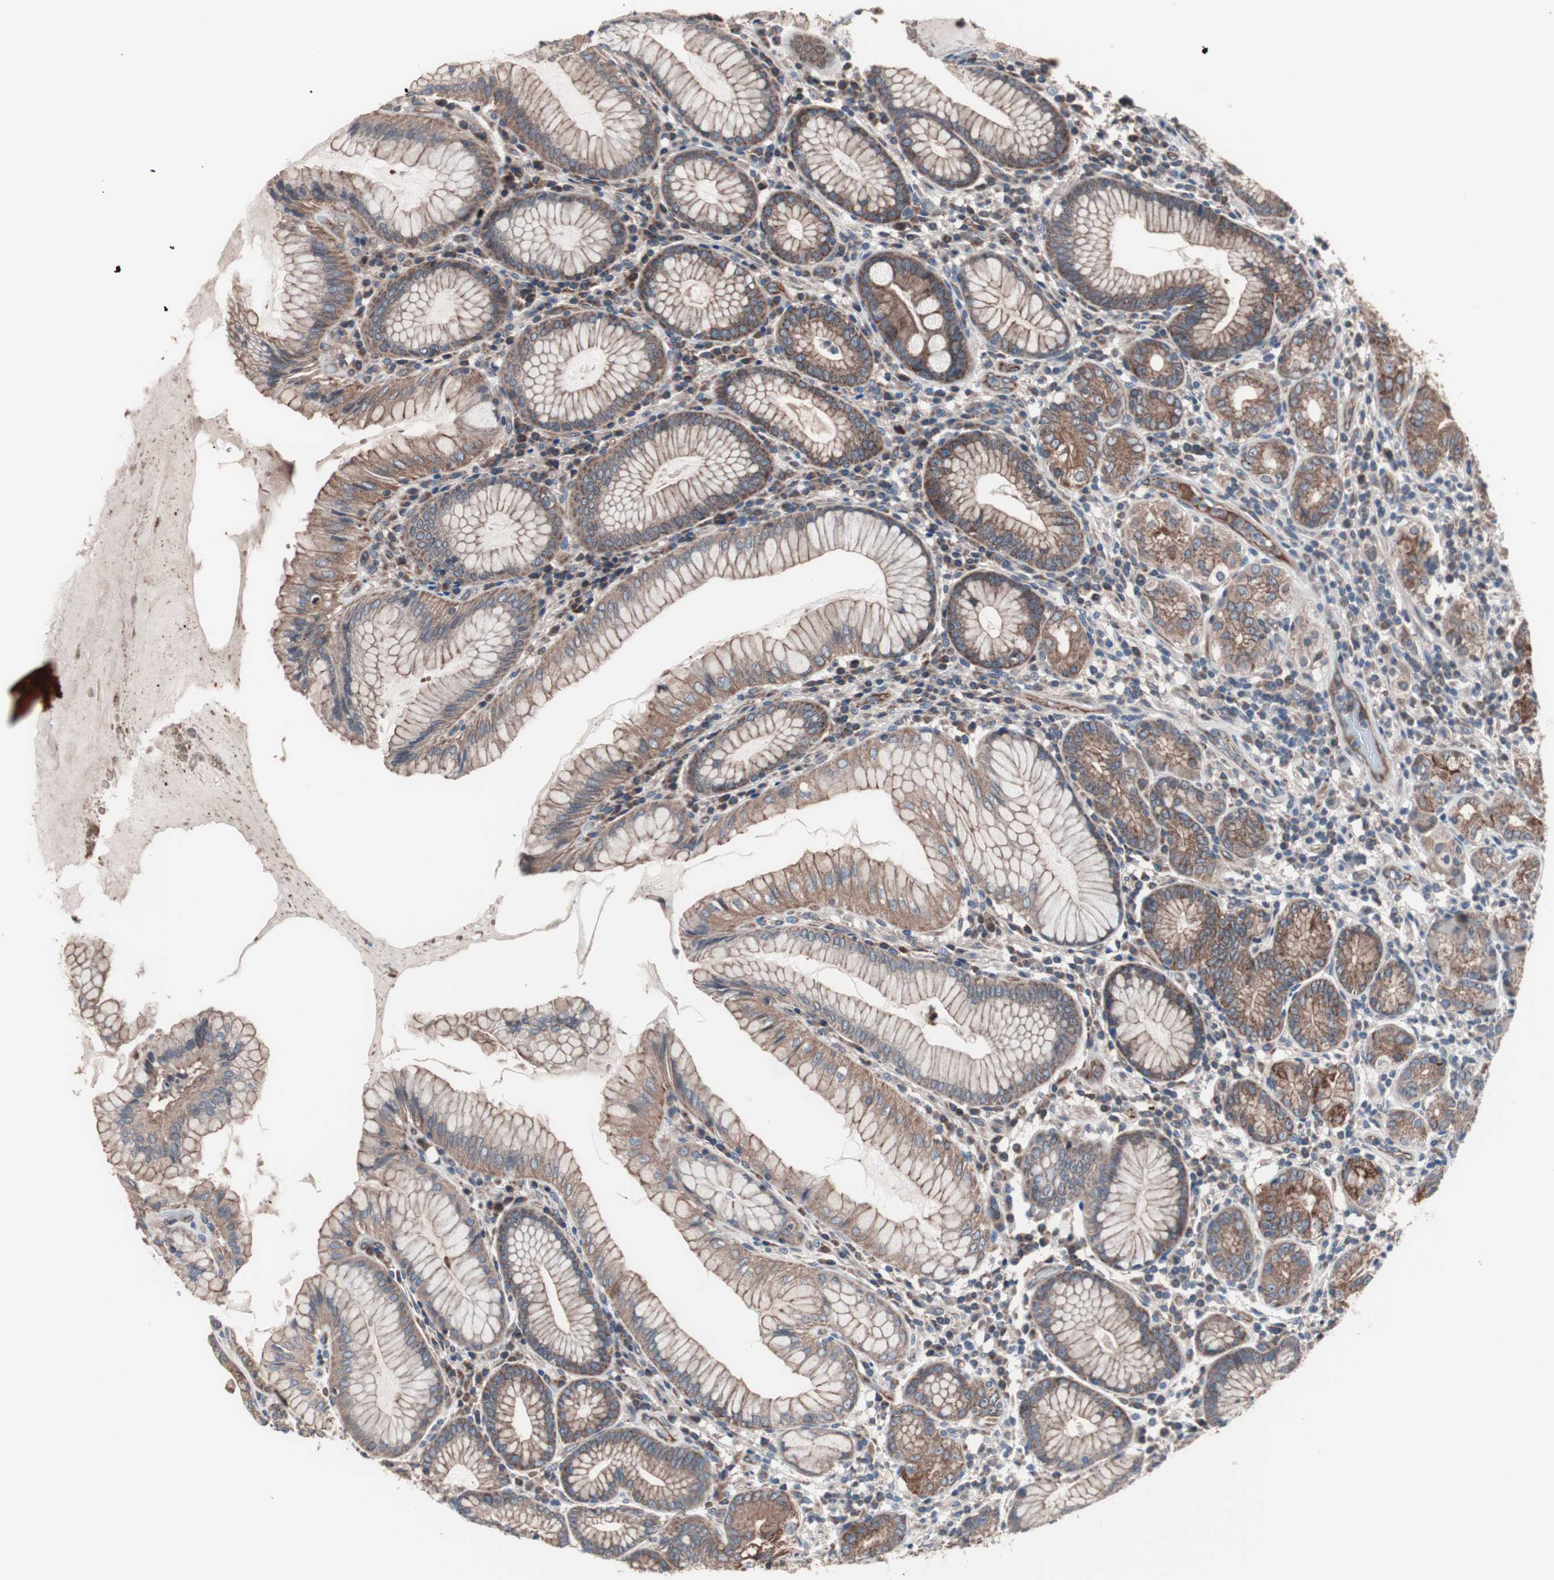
{"staining": {"intensity": "moderate", "quantity": ">75%", "location": "cytoplasmic/membranous"}, "tissue": "stomach", "cell_type": "Glandular cells", "image_type": "normal", "snomed": [{"axis": "morphology", "description": "Normal tissue, NOS"}, {"axis": "topography", "description": "Stomach, lower"}], "caption": "Protein expression analysis of benign human stomach reveals moderate cytoplasmic/membranous expression in about >75% of glandular cells.", "gene": "CTTNBP2NL", "patient": {"sex": "female", "age": 76}}